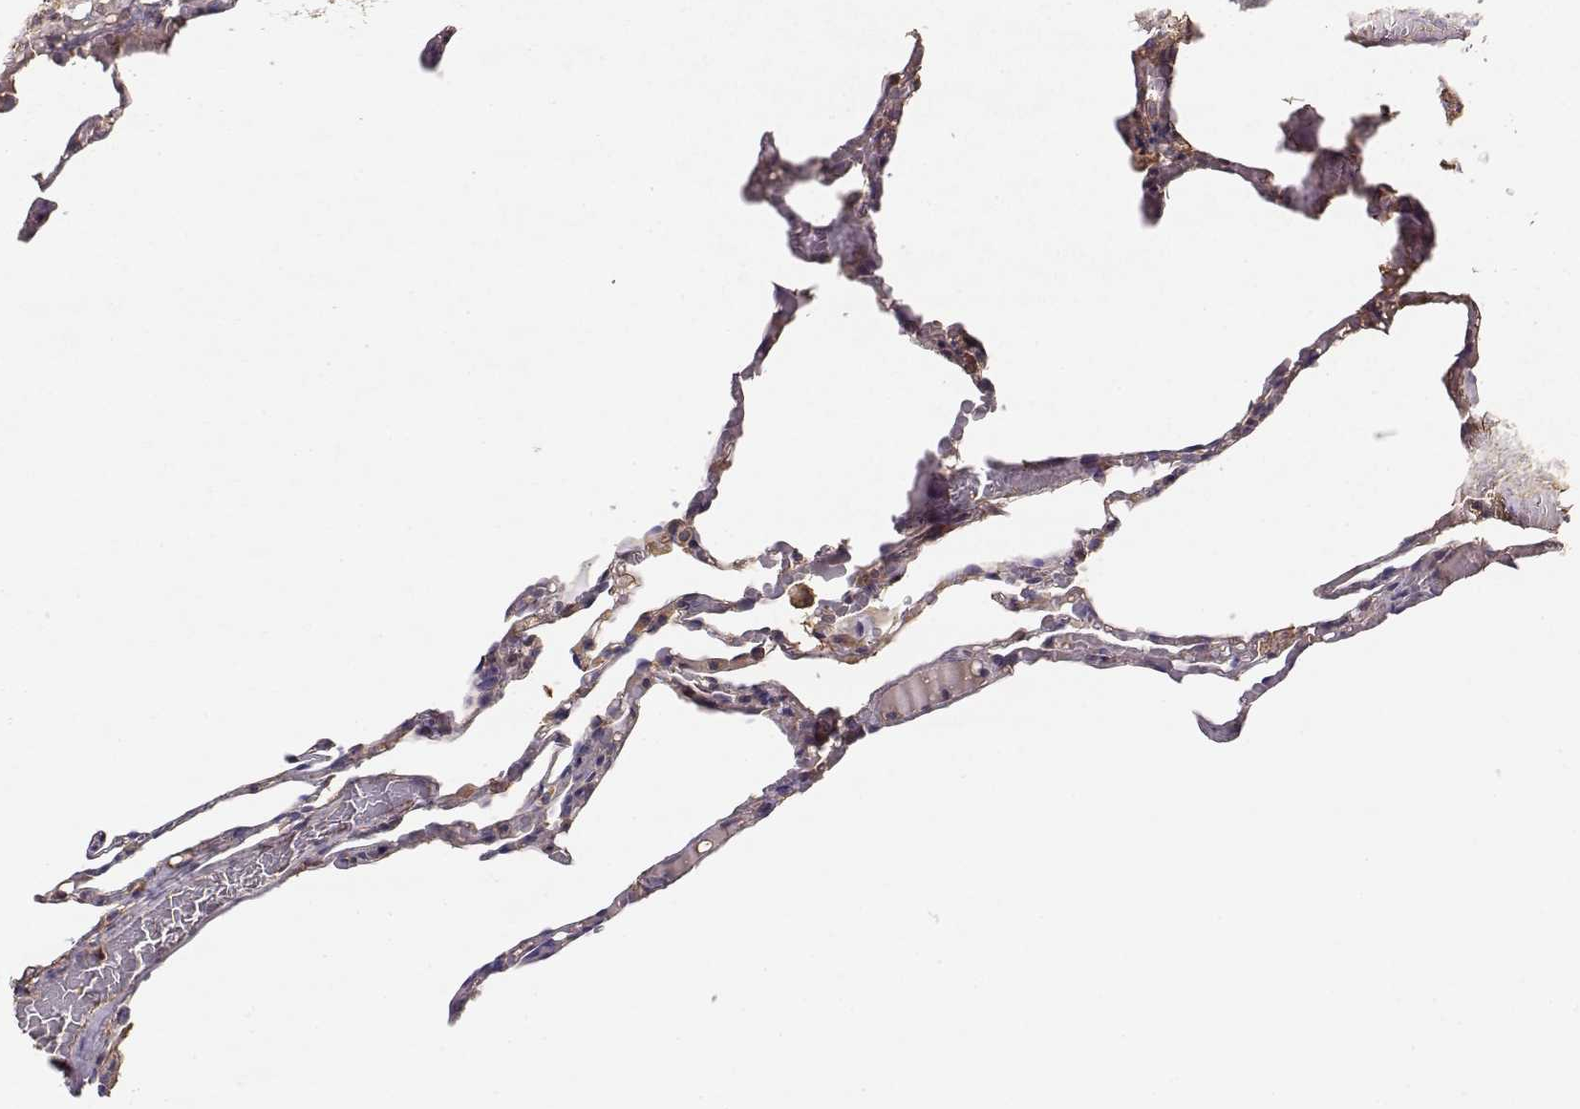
{"staining": {"intensity": "weak", "quantity": "25%-75%", "location": "cytoplasmic/membranous"}, "tissue": "lung", "cell_type": "Alveolar cells", "image_type": "normal", "snomed": [{"axis": "morphology", "description": "Normal tissue, NOS"}, {"axis": "topography", "description": "Lung"}], "caption": "An immunohistochemistry (IHC) image of normal tissue is shown. Protein staining in brown labels weak cytoplasmic/membranous positivity in lung within alveolar cells.", "gene": "TARS3", "patient": {"sex": "female", "age": 43}}